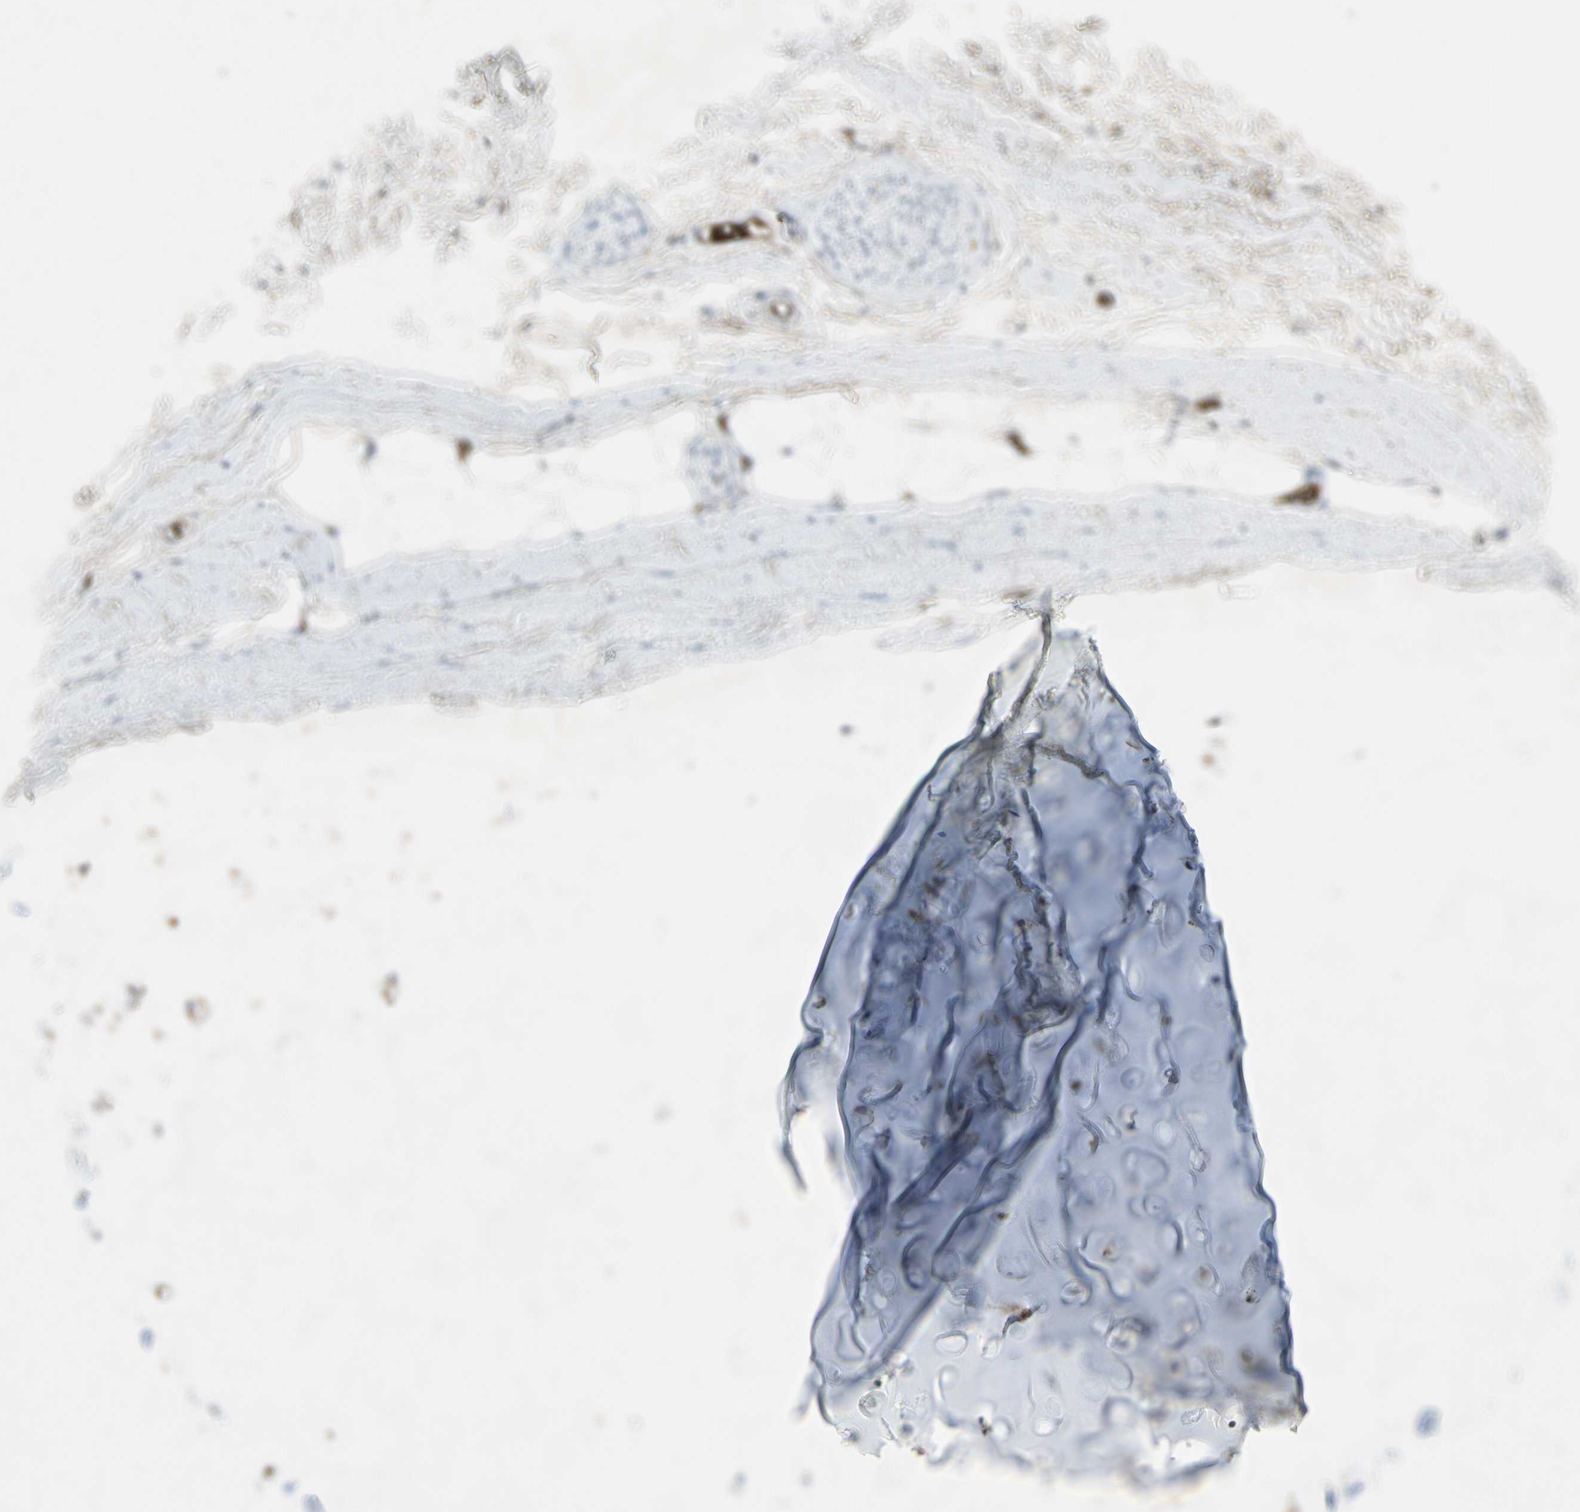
{"staining": {"intensity": "moderate", "quantity": ">75%", "location": "cytoplasmic/membranous"}, "tissue": "adipose tissue", "cell_type": "Adipocytes", "image_type": "normal", "snomed": [{"axis": "morphology", "description": "Normal tissue, NOS"}, {"axis": "topography", "description": "Bronchus"}], "caption": "Adipocytes demonstrate medium levels of moderate cytoplasmic/membranous positivity in about >75% of cells in benign human adipose tissue.", "gene": "IGHM", "patient": {"sex": "female", "age": 73}}